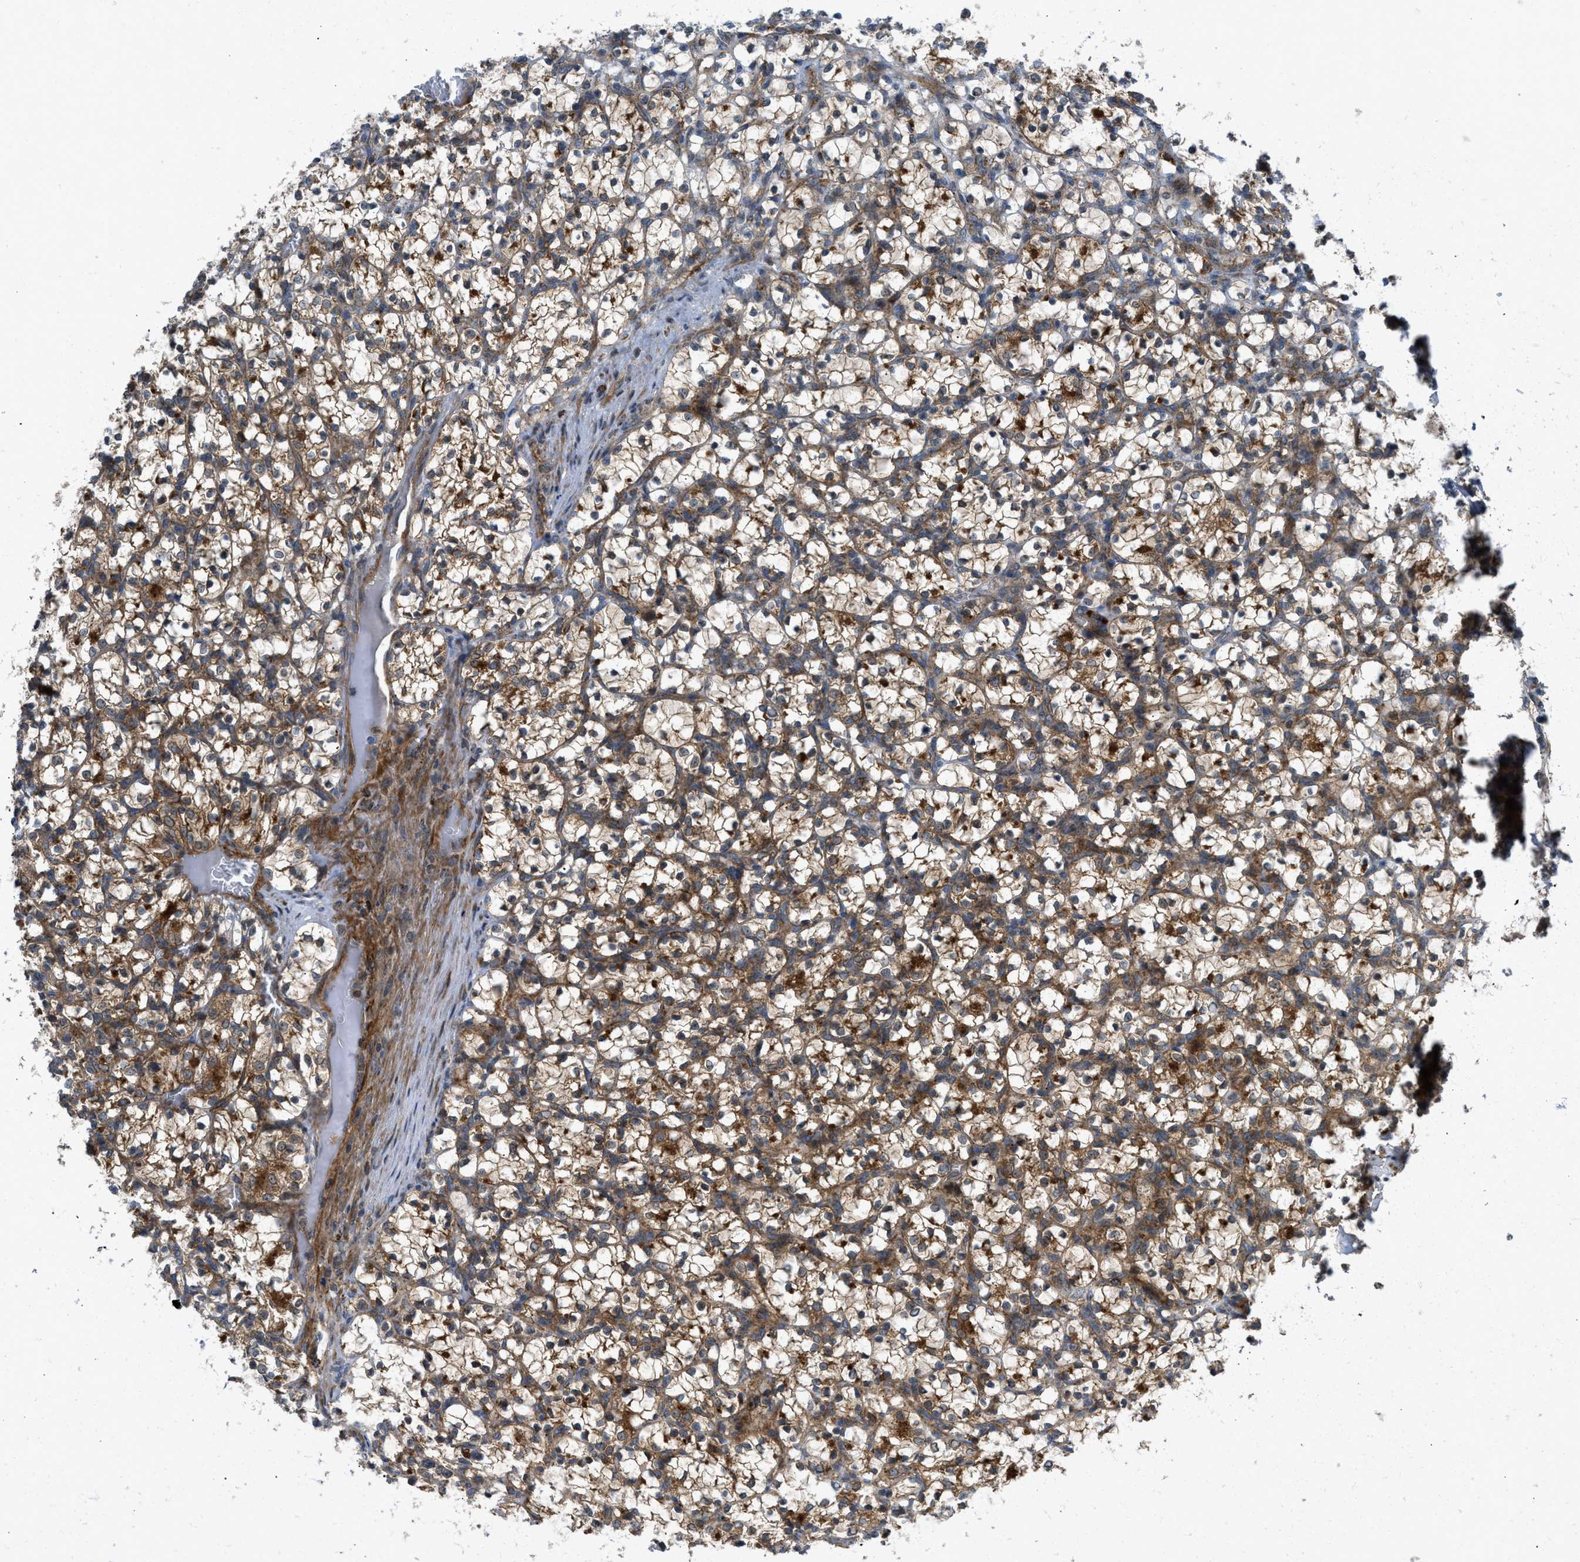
{"staining": {"intensity": "moderate", "quantity": ">75%", "location": "cytoplasmic/membranous"}, "tissue": "renal cancer", "cell_type": "Tumor cells", "image_type": "cancer", "snomed": [{"axis": "morphology", "description": "Adenocarcinoma, NOS"}, {"axis": "topography", "description": "Kidney"}], "caption": "Immunohistochemistry (IHC) histopathology image of human adenocarcinoma (renal) stained for a protein (brown), which displays medium levels of moderate cytoplasmic/membranous positivity in about >75% of tumor cells.", "gene": "SESN2", "patient": {"sex": "female", "age": 69}}